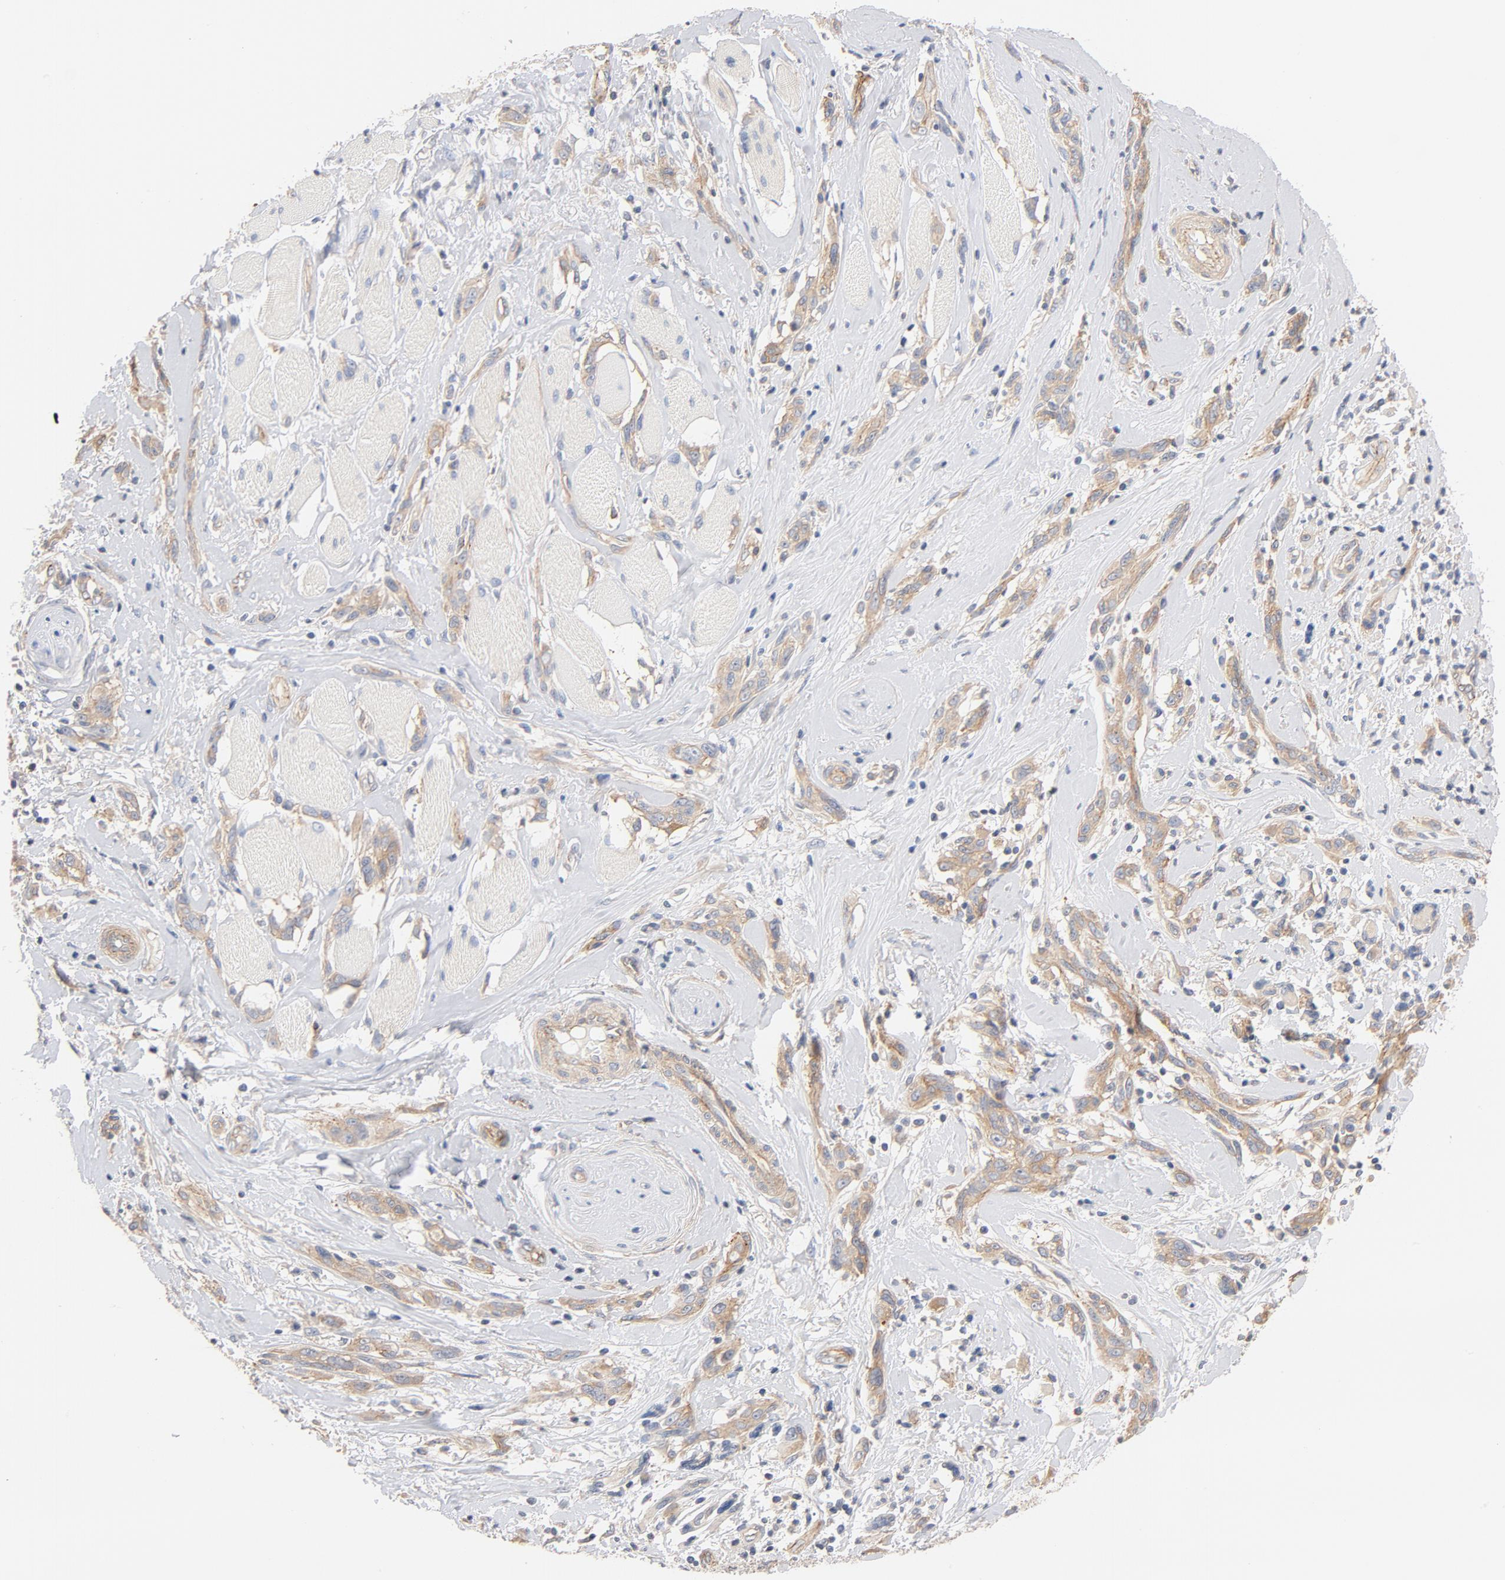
{"staining": {"intensity": "moderate", "quantity": ">75%", "location": "cytoplasmic/membranous"}, "tissue": "melanoma", "cell_type": "Tumor cells", "image_type": "cancer", "snomed": [{"axis": "morphology", "description": "Malignant melanoma, NOS"}, {"axis": "topography", "description": "Skin"}], "caption": "Human malignant melanoma stained for a protein (brown) displays moderate cytoplasmic/membranous positive staining in approximately >75% of tumor cells.", "gene": "STRN3", "patient": {"sex": "male", "age": 91}}